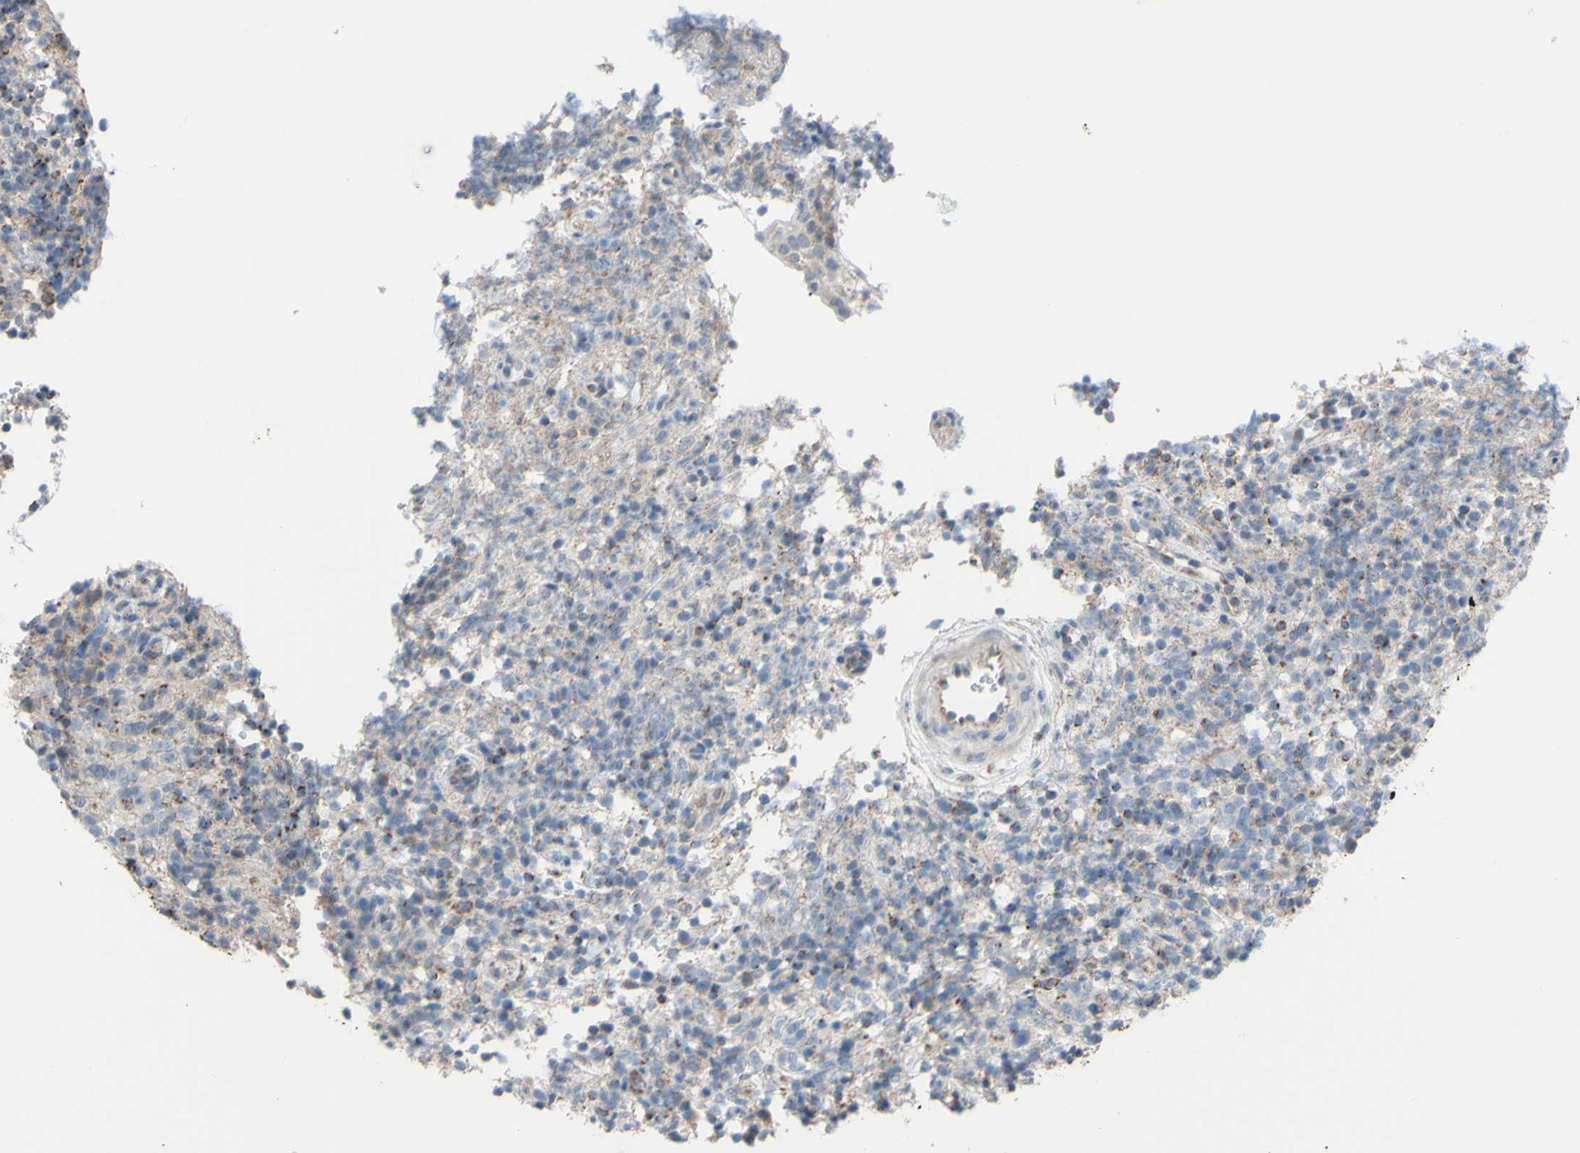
{"staining": {"intensity": "weak", "quantity": "25%-75%", "location": "cytoplasmic/membranous"}, "tissue": "lymphoma", "cell_type": "Tumor cells", "image_type": "cancer", "snomed": [{"axis": "morphology", "description": "Malignant lymphoma, non-Hodgkin's type, High grade"}, {"axis": "topography", "description": "Lymph node"}], "caption": "Lymphoma was stained to show a protein in brown. There is low levels of weak cytoplasmic/membranous staining in about 25%-75% of tumor cells.", "gene": "GLT8D1", "patient": {"sex": "female", "age": 76}}